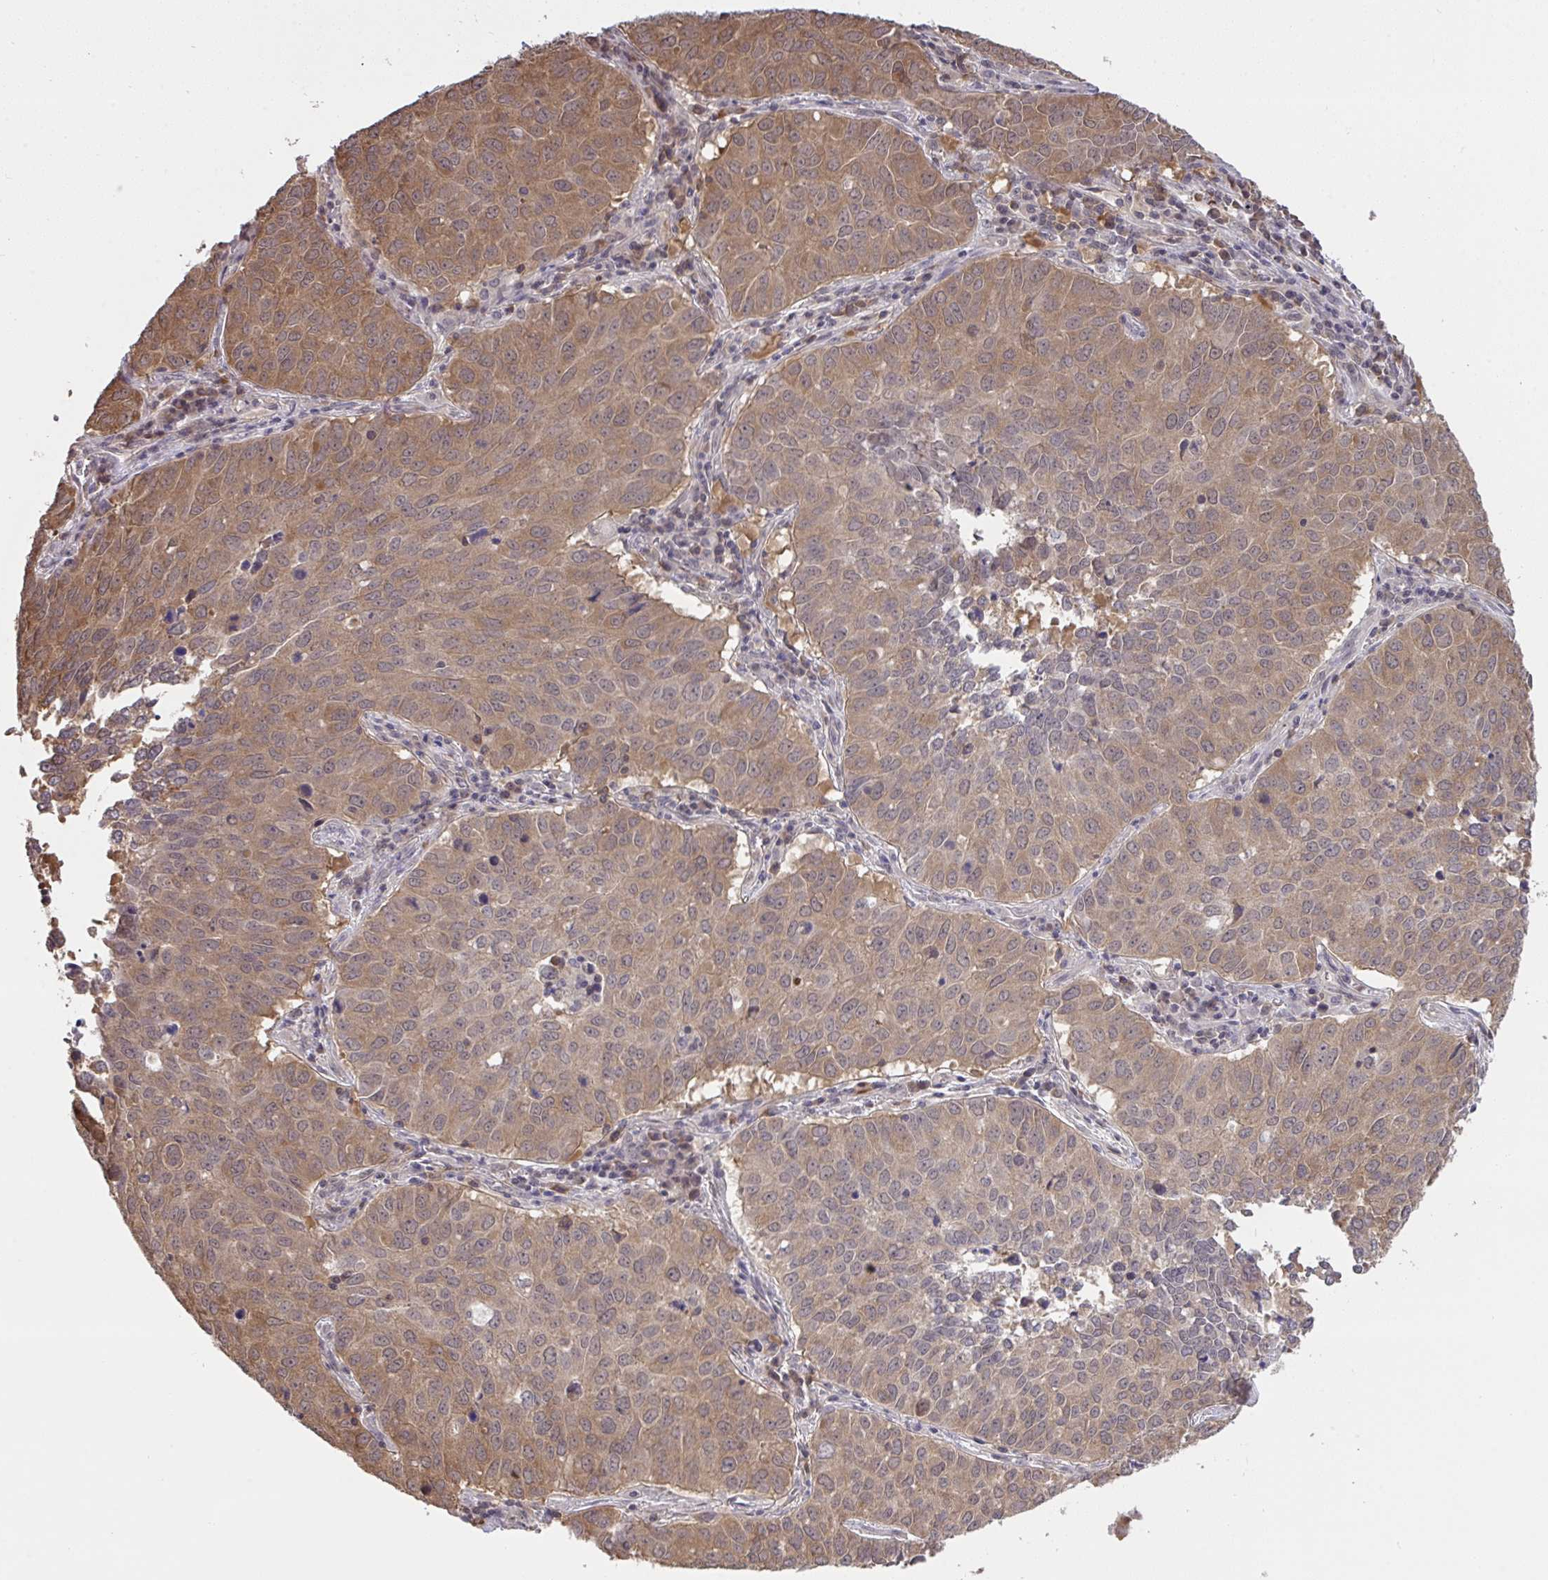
{"staining": {"intensity": "moderate", "quantity": ">75%", "location": "cytoplasmic/membranous"}, "tissue": "lung cancer", "cell_type": "Tumor cells", "image_type": "cancer", "snomed": [{"axis": "morphology", "description": "Adenocarcinoma, NOS"}, {"axis": "topography", "description": "Lung"}], "caption": "This is a micrograph of immunohistochemistry staining of lung cancer, which shows moderate positivity in the cytoplasmic/membranous of tumor cells.", "gene": "C12orf57", "patient": {"sex": "female", "age": 50}}